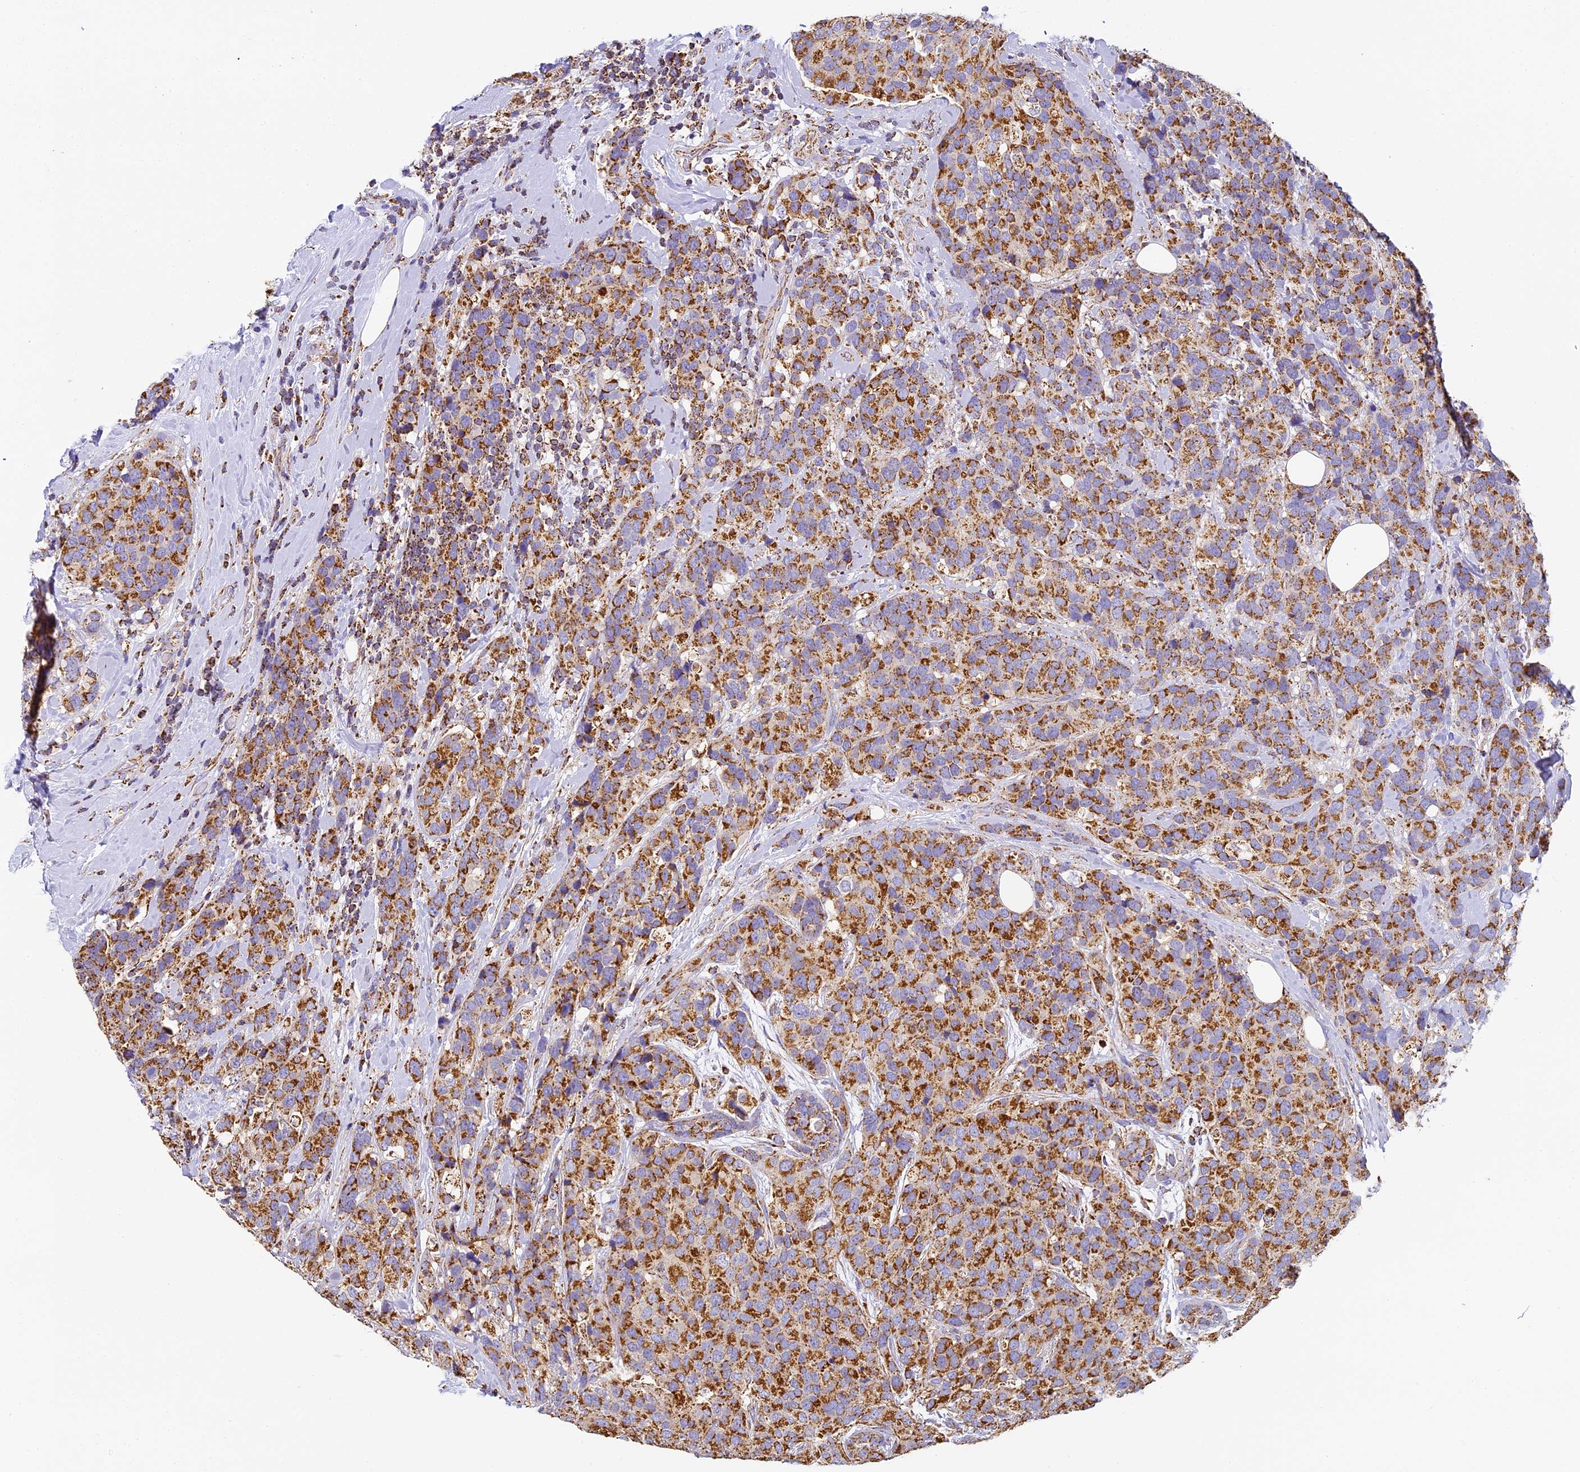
{"staining": {"intensity": "moderate", "quantity": ">75%", "location": "cytoplasmic/membranous"}, "tissue": "breast cancer", "cell_type": "Tumor cells", "image_type": "cancer", "snomed": [{"axis": "morphology", "description": "Lobular carcinoma"}, {"axis": "topography", "description": "Breast"}], "caption": "Human breast cancer stained for a protein (brown) shows moderate cytoplasmic/membranous positive expression in approximately >75% of tumor cells.", "gene": "STK17A", "patient": {"sex": "female", "age": 59}}